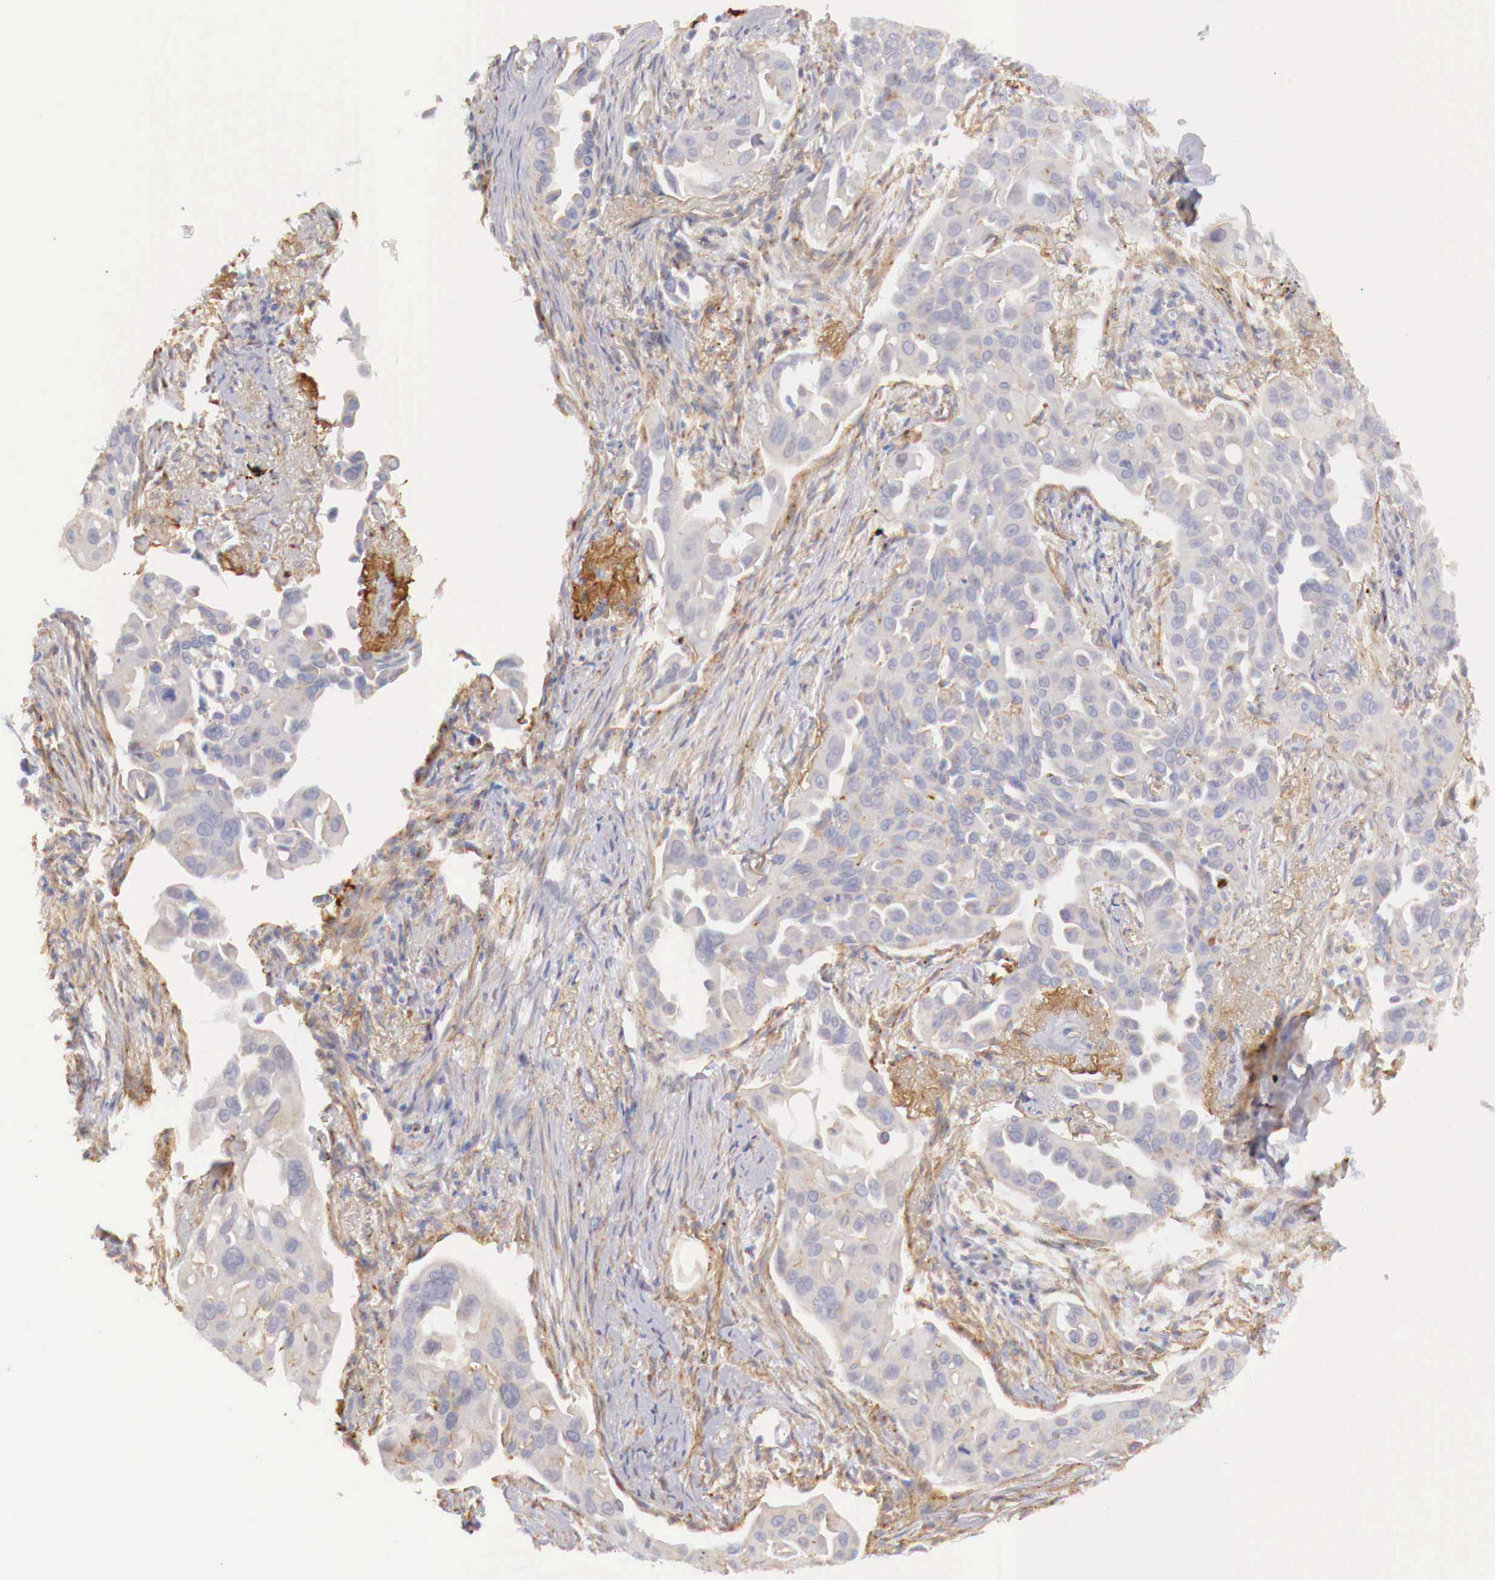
{"staining": {"intensity": "negative", "quantity": "none", "location": "none"}, "tissue": "lung cancer", "cell_type": "Tumor cells", "image_type": "cancer", "snomed": [{"axis": "morphology", "description": "Adenocarcinoma, NOS"}, {"axis": "topography", "description": "Lung"}], "caption": "This is a histopathology image of immunohistochemistry (IHC) staining of lung adenocarcinoma, which shows no expression in tumor cells.", "gene": "KLHDC7B", "patient": {"sex": "male", "age": 68}}